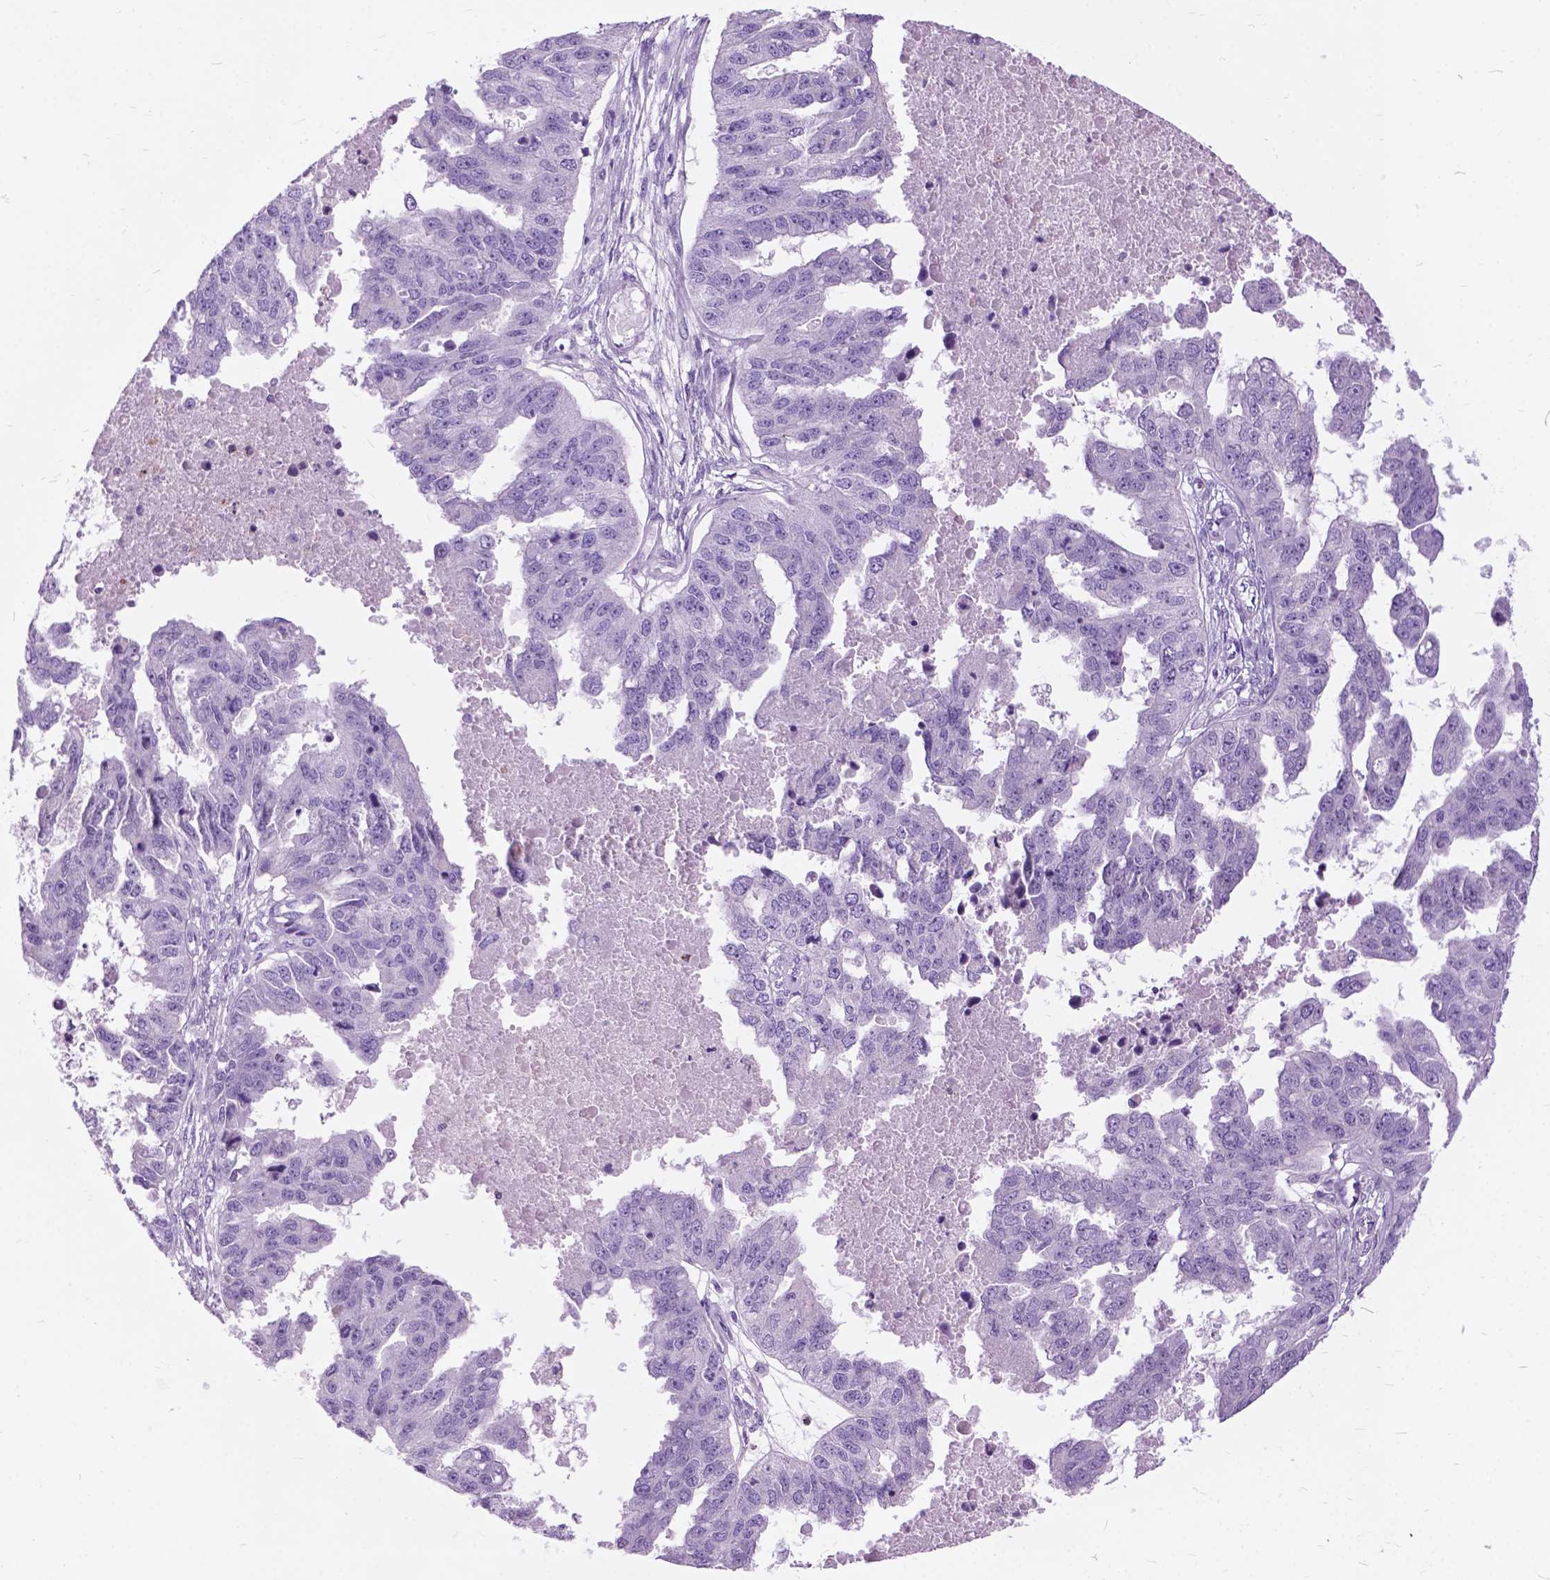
{"staining": {"intensity": "negative", "quantity": "none", "location": "none"}, "tissue": "ovarian cancer", "cell_type": "Tumor cells", "image_type": "cancer", "snomed": [{"axis": "morphology", "description": "Cystadenocarcinoma, serous, NOS"}, {"axis": "topography", "description": "Ovary"}], "caption": "A high-resolution photomicrograph shows immunohistochemistry (IHC) staining of ovarian serous cystadenocarcinoma, which exhibits no significant positivity in tumor cells.", "gene": "PRR35", "patient": {"sex": "female", "age": 58}}